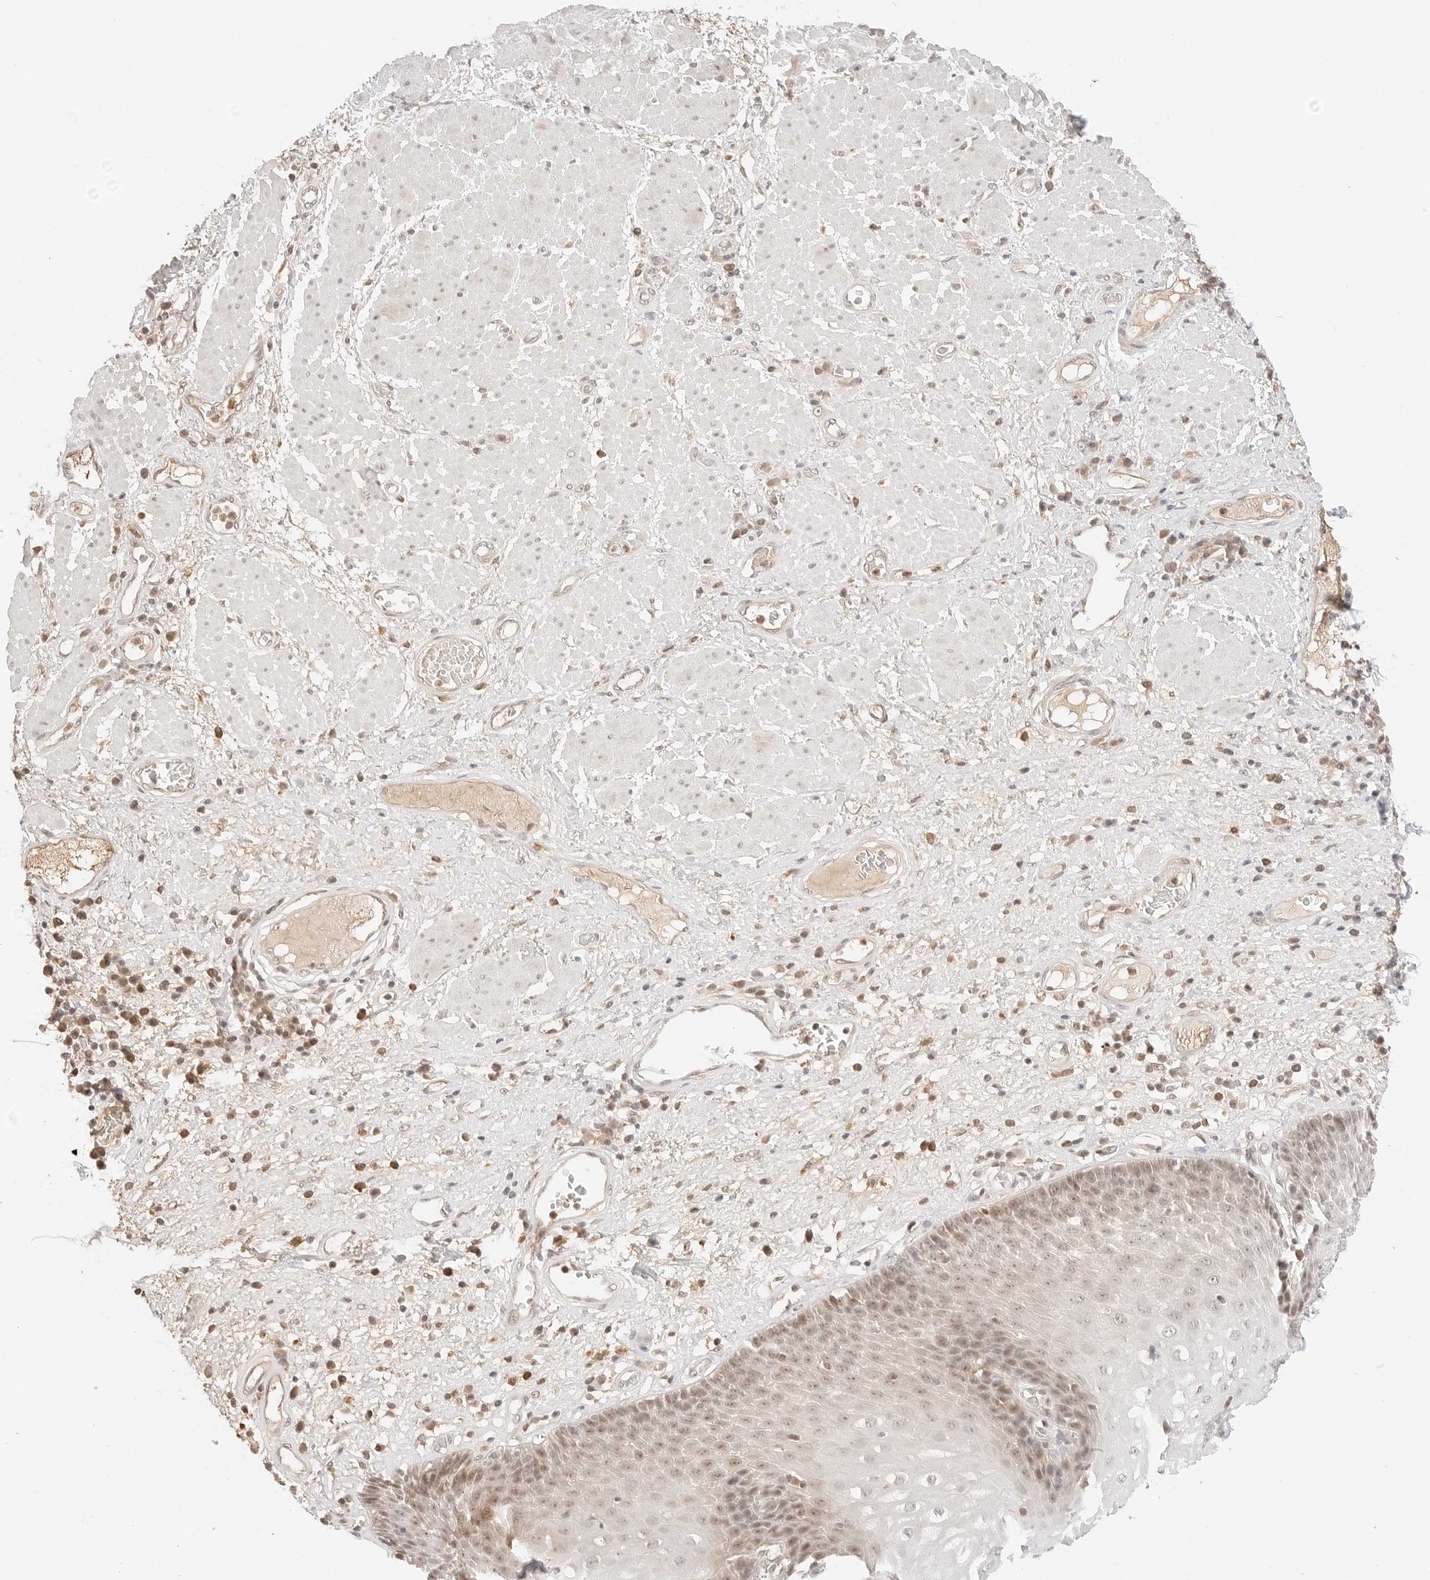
{"staining": {"intensity": "moderate", "quantity": "<25%", "location": "nuclear"}, "tissue": "esophagus", "cell_type": "Squamous epithelial cells", "image_type": "normal", "snomed": [{"axis": "morphology", "description": "Normal tissue, NOS"}, {"axis": "morphology", "description": "Adenocarcinoma, NOS"}, {"axis": "topography", "description": "Esophagus"}], "caption": "DAB (3,3'-diaminobenzidine) immunohistochemical staining of unremarkable human esophagus displays moderate nuclear protein expression in approximately <25% of squamous epithelial cells.", "gene": "RPS6KL1", "patient": {"sex": "male", "age": 62}}